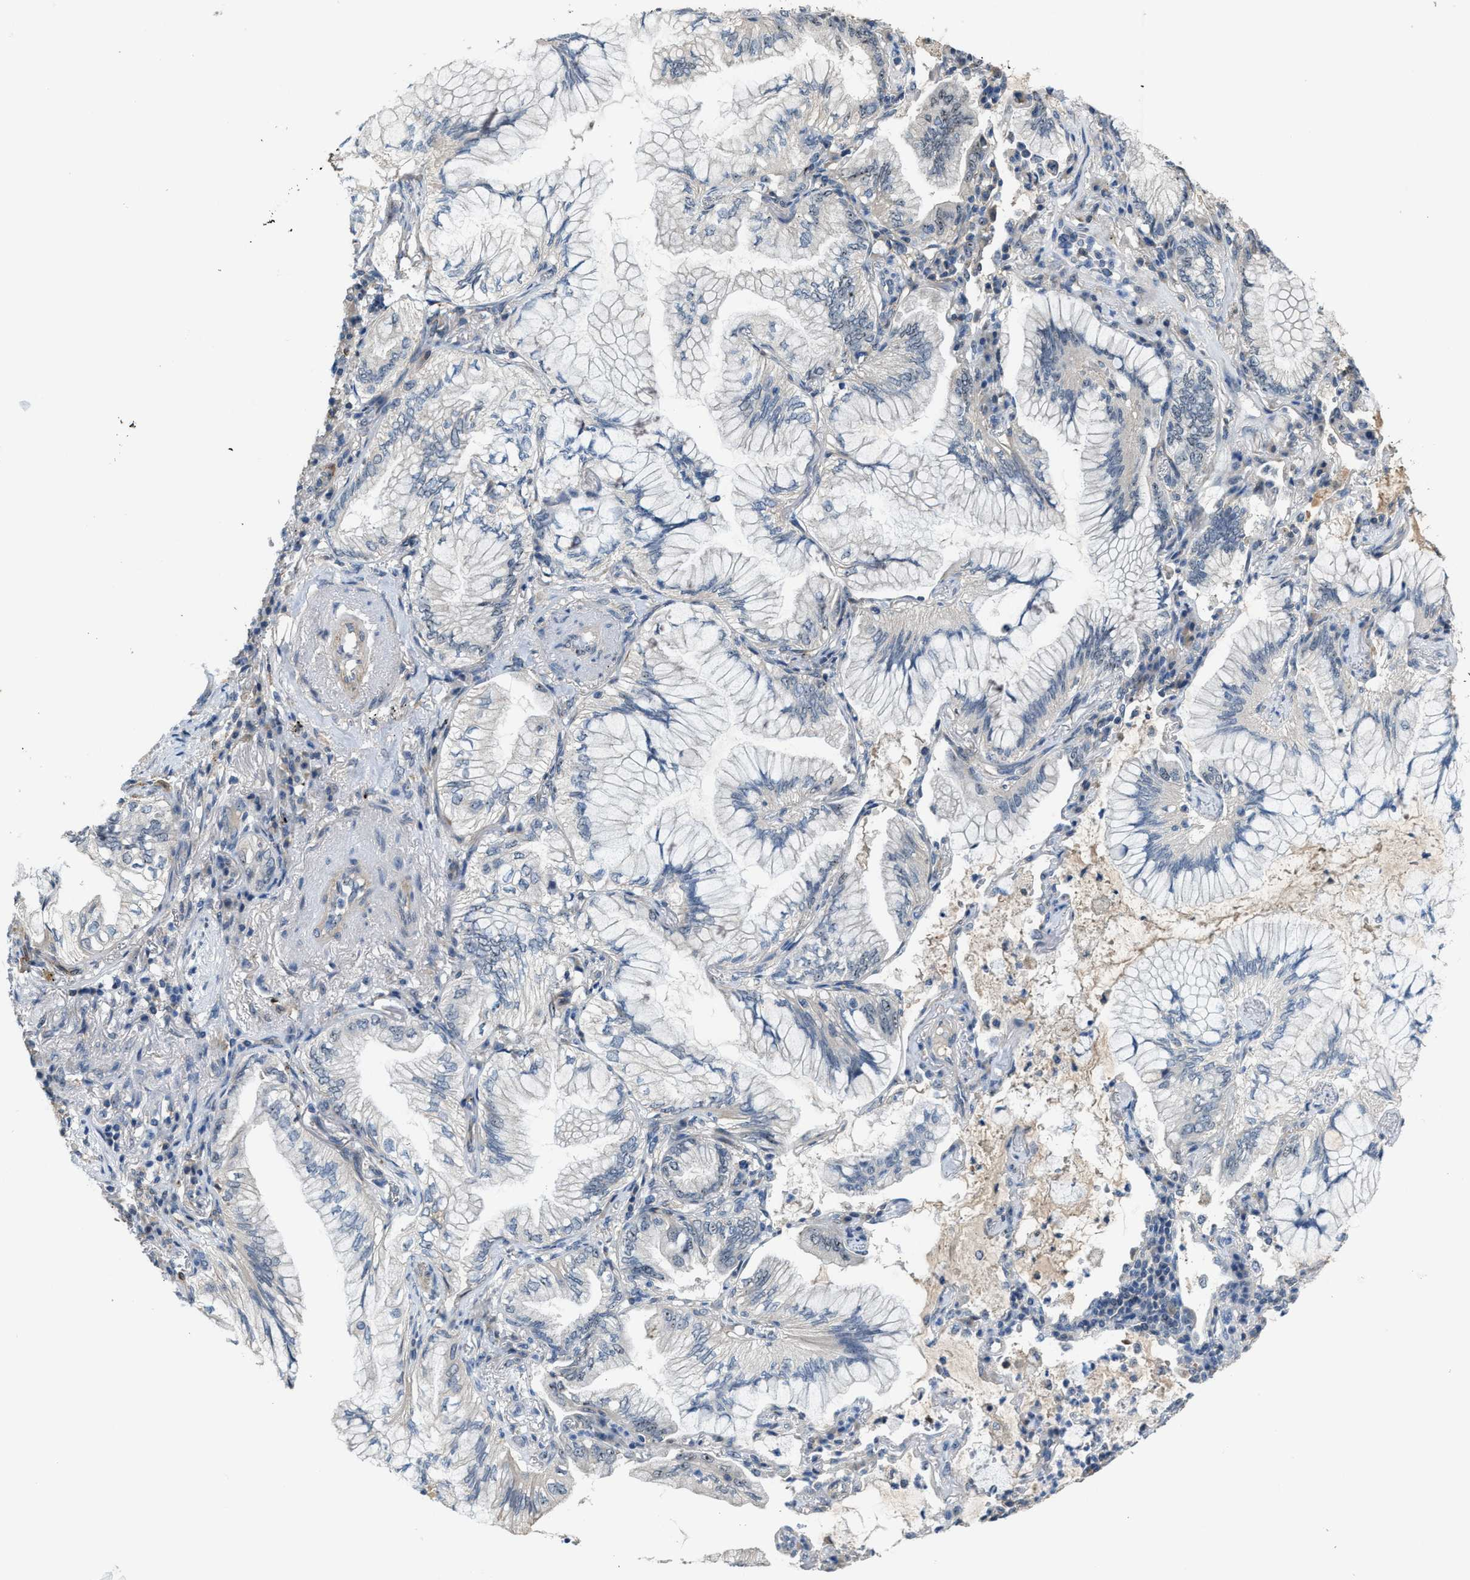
{"staining": {"intensity": "negative", "quantity": "none", "location": "none"}, "tissue": "lung cancer", "cell_type": "Tumor cells", "image_type": "cancer", "snomed": [{"axis": "morphology", "description": "Adenocarcinoma, NOS"}, {"axis": "topography", "description": "Lung"}], "caption": "Tumor cells are negative for brown protein staining in lung adenocarcinoma.", "gene": "ZNF783", "patient": {"sex": "female", "age": 70}}